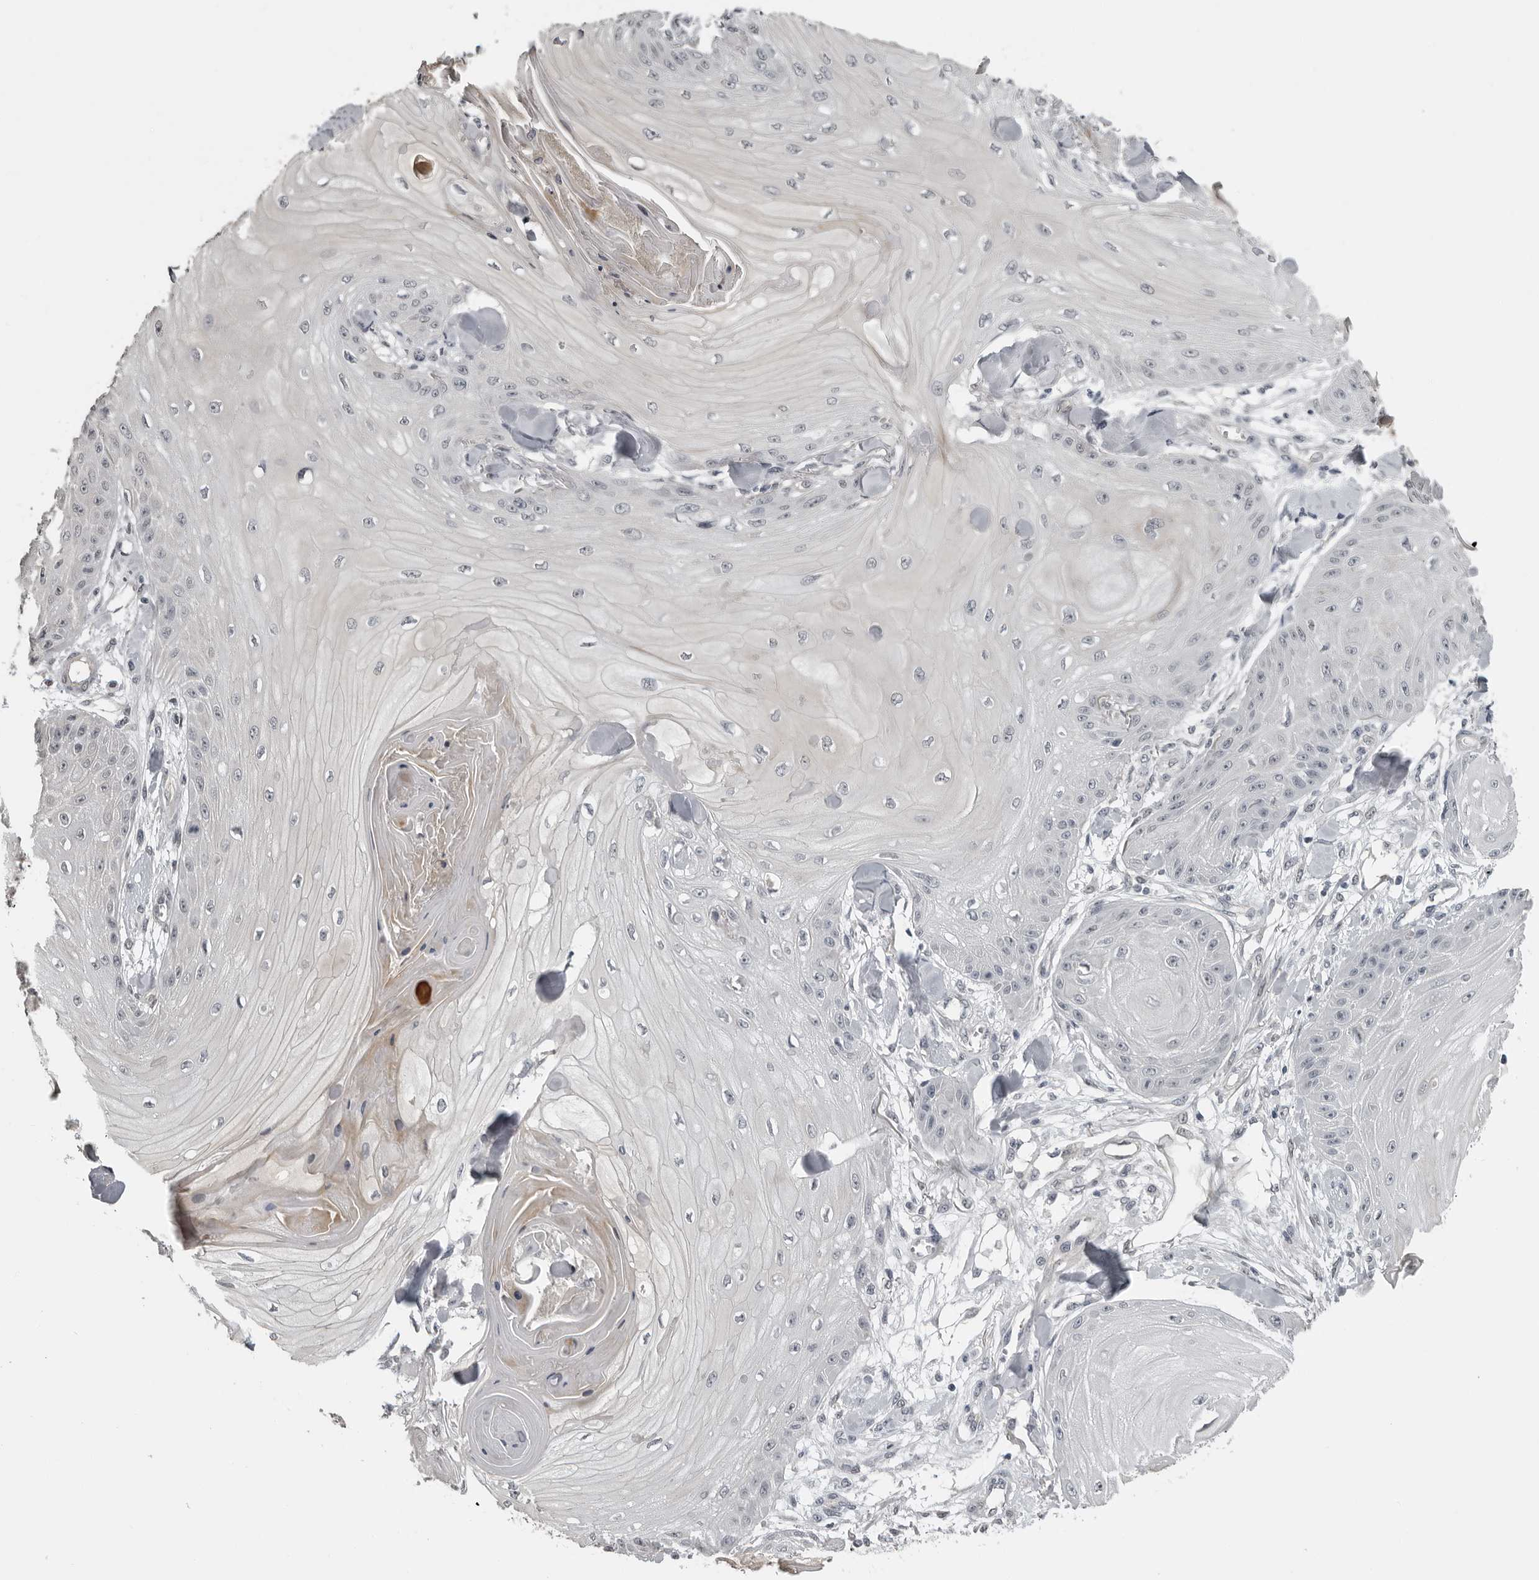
{"staining": {"intensity": "negative", "quantity": "none", "location": "none"}, "tissue": "skin cancer", "cell_type": "Tumor cells", "image_type": "cancer", "snomed": [{"axis": "morphology", "description": "Squamous cell carcinoma, NOS"}, {"axis": "topography", "description": "Skin"}], "caption": "DAB (3,3'-diaminobenzidine) immunohistochemical staining of human skin cancer shows no significant staining in tumor cells.", "gene": "PRRX2", "patient": {"sex": "male", "age": 74}}